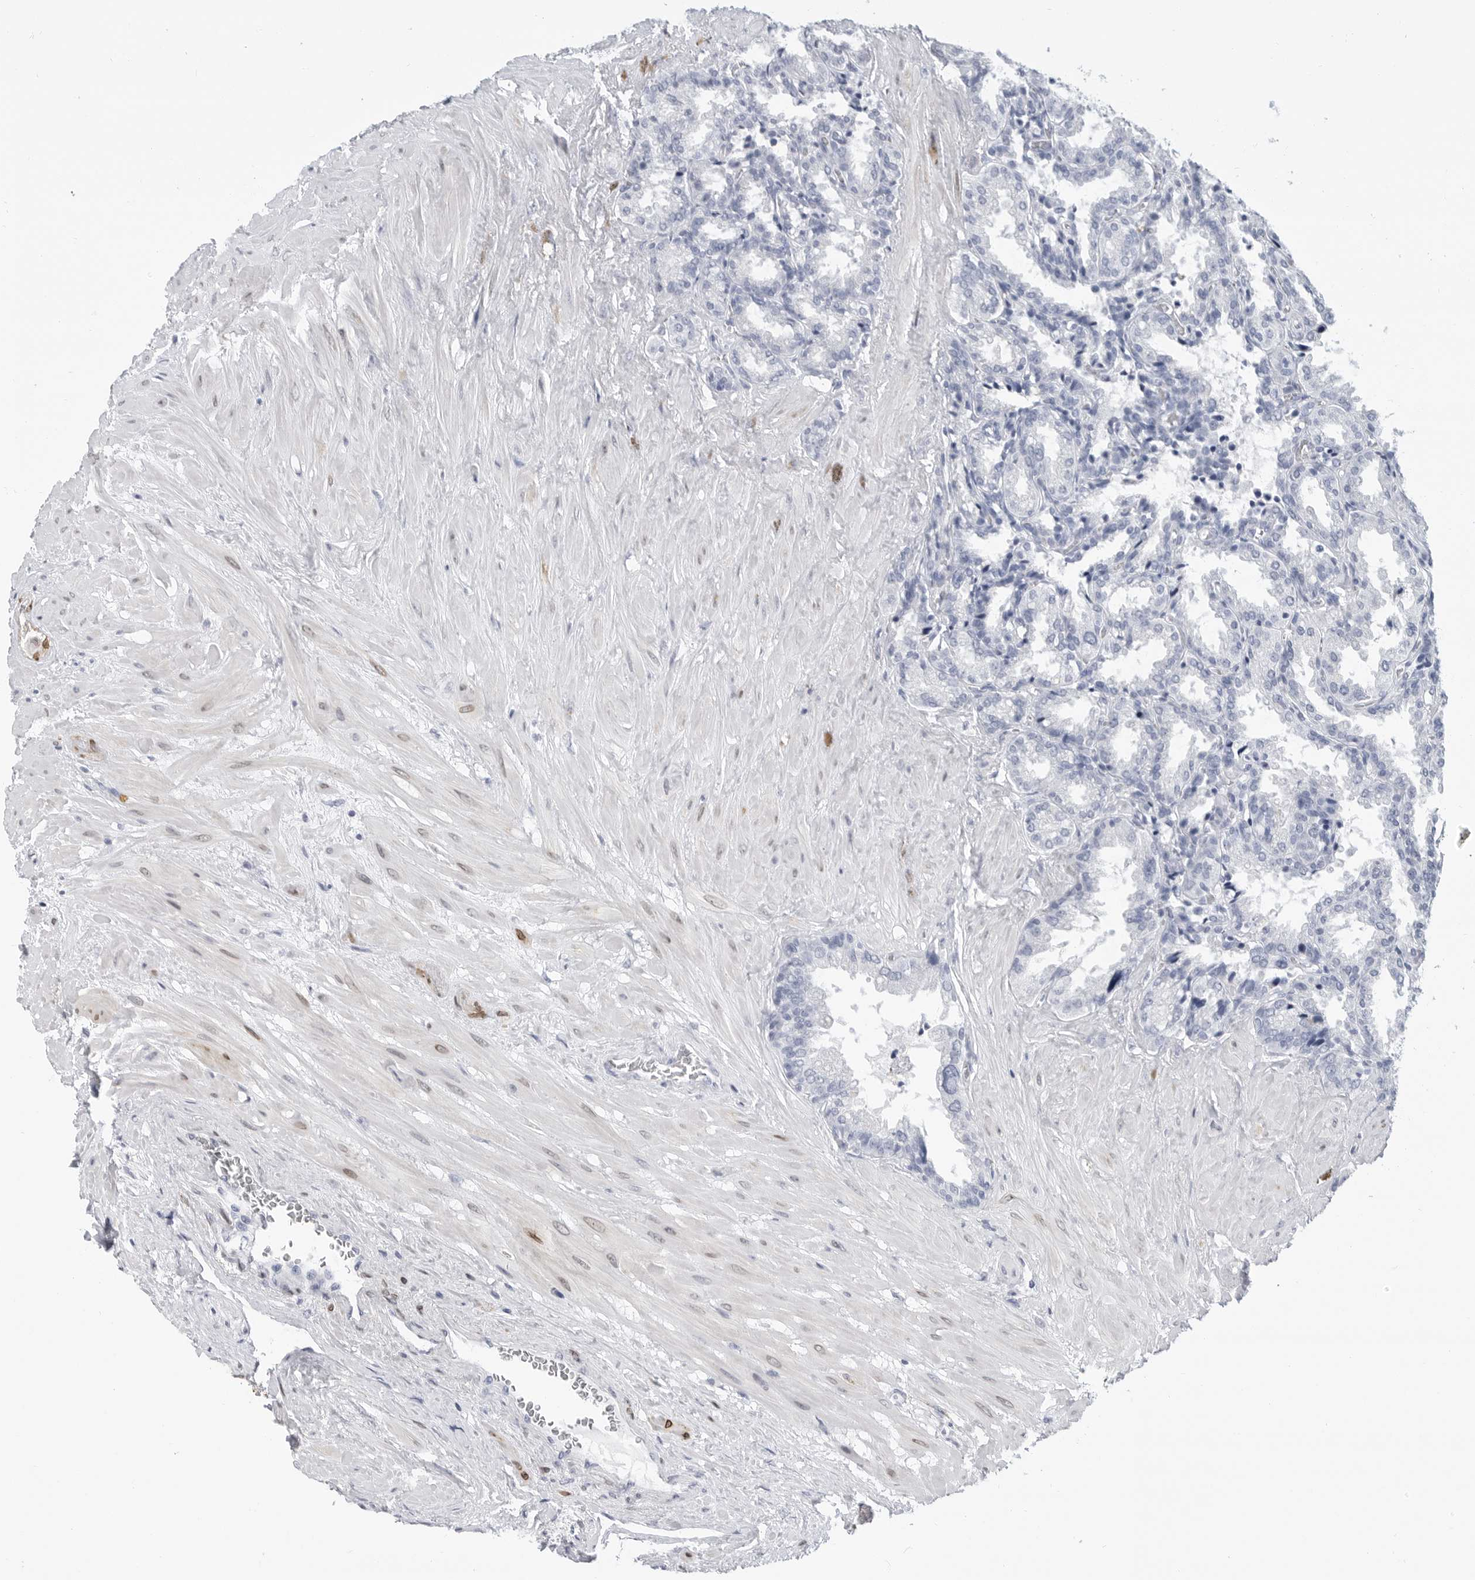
{"staining": {"intensity": "negative", "quantity": "none", "location": "none"}, "tissue": "seminal vesicle", "cell_type": "Glandular cells", "image_type": "normal", "snomed": [{"axis": "morphology", "description": "Normal tissue, NOS"}, {"axis": "topography", "description": "Seminal veicle"}], "caption": "Protein analysis of unremarkable seminal vesicle exhibits no significant positivity in glandular cells. Brightfield microscopy of IHC stained with DAB (brown) and hematoxylin (blue), captured at high magnification.", "gene": "PLN", "patient": {"sex": "male", "age": 46}}